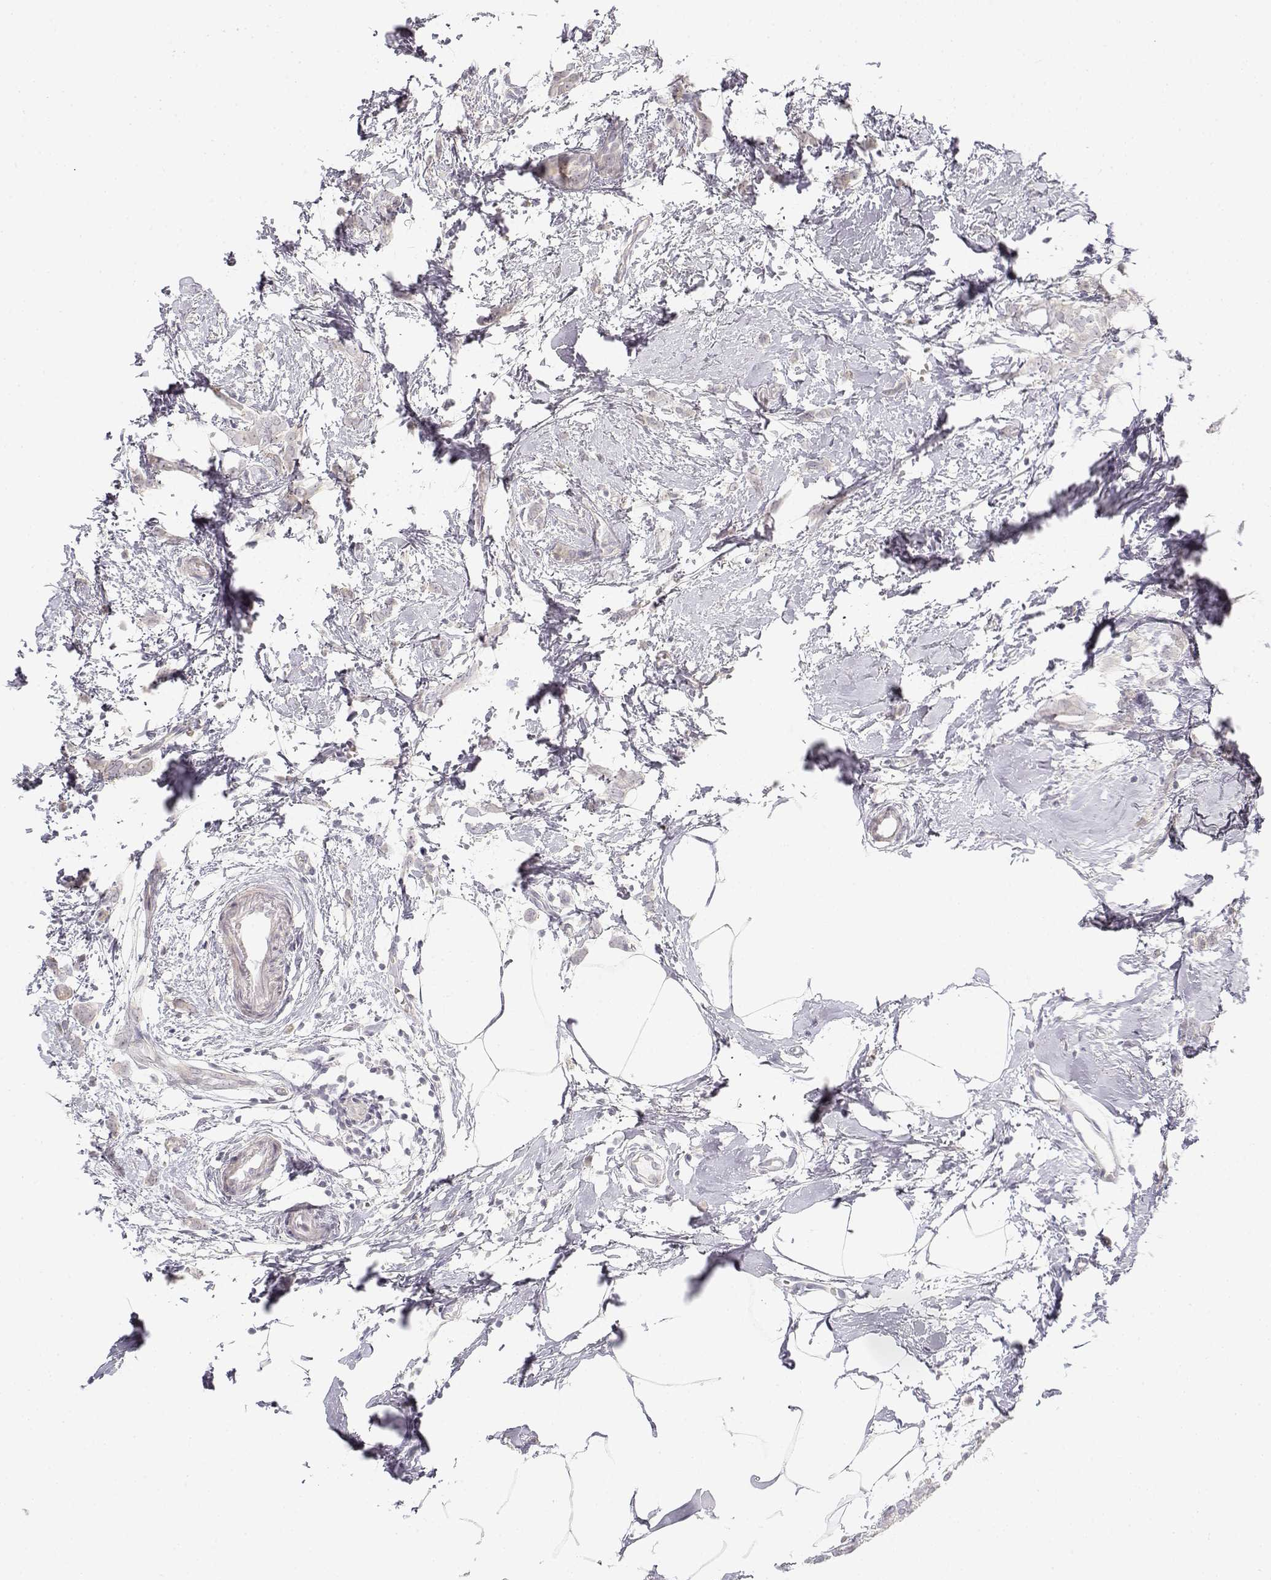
{"staining": {"intensity": "negative", "quantity": "none", "location": "none"}, "tissue": "breast cancer", "cell_type": "Tumor cells", "image_type": "cancer", "snomed": [{"axis": "morphology", "description": "Duct carcinoma"}, {"axis": "topography", "description": "Breast"}], "caption": "IHC photomicrograph of neoplastic tissue: human breast cancer stained with DAB reveals no significant protein expression in tumor cells. Brightfield microscopy of immunohistochemistry stained with DAB (3,3'-diaminobenzidine) (brown) and hematoxylin (blue), captured at high magnification.", "gene": "GLIPR1L2", "patient": {"sex": "female", "age": 40}}